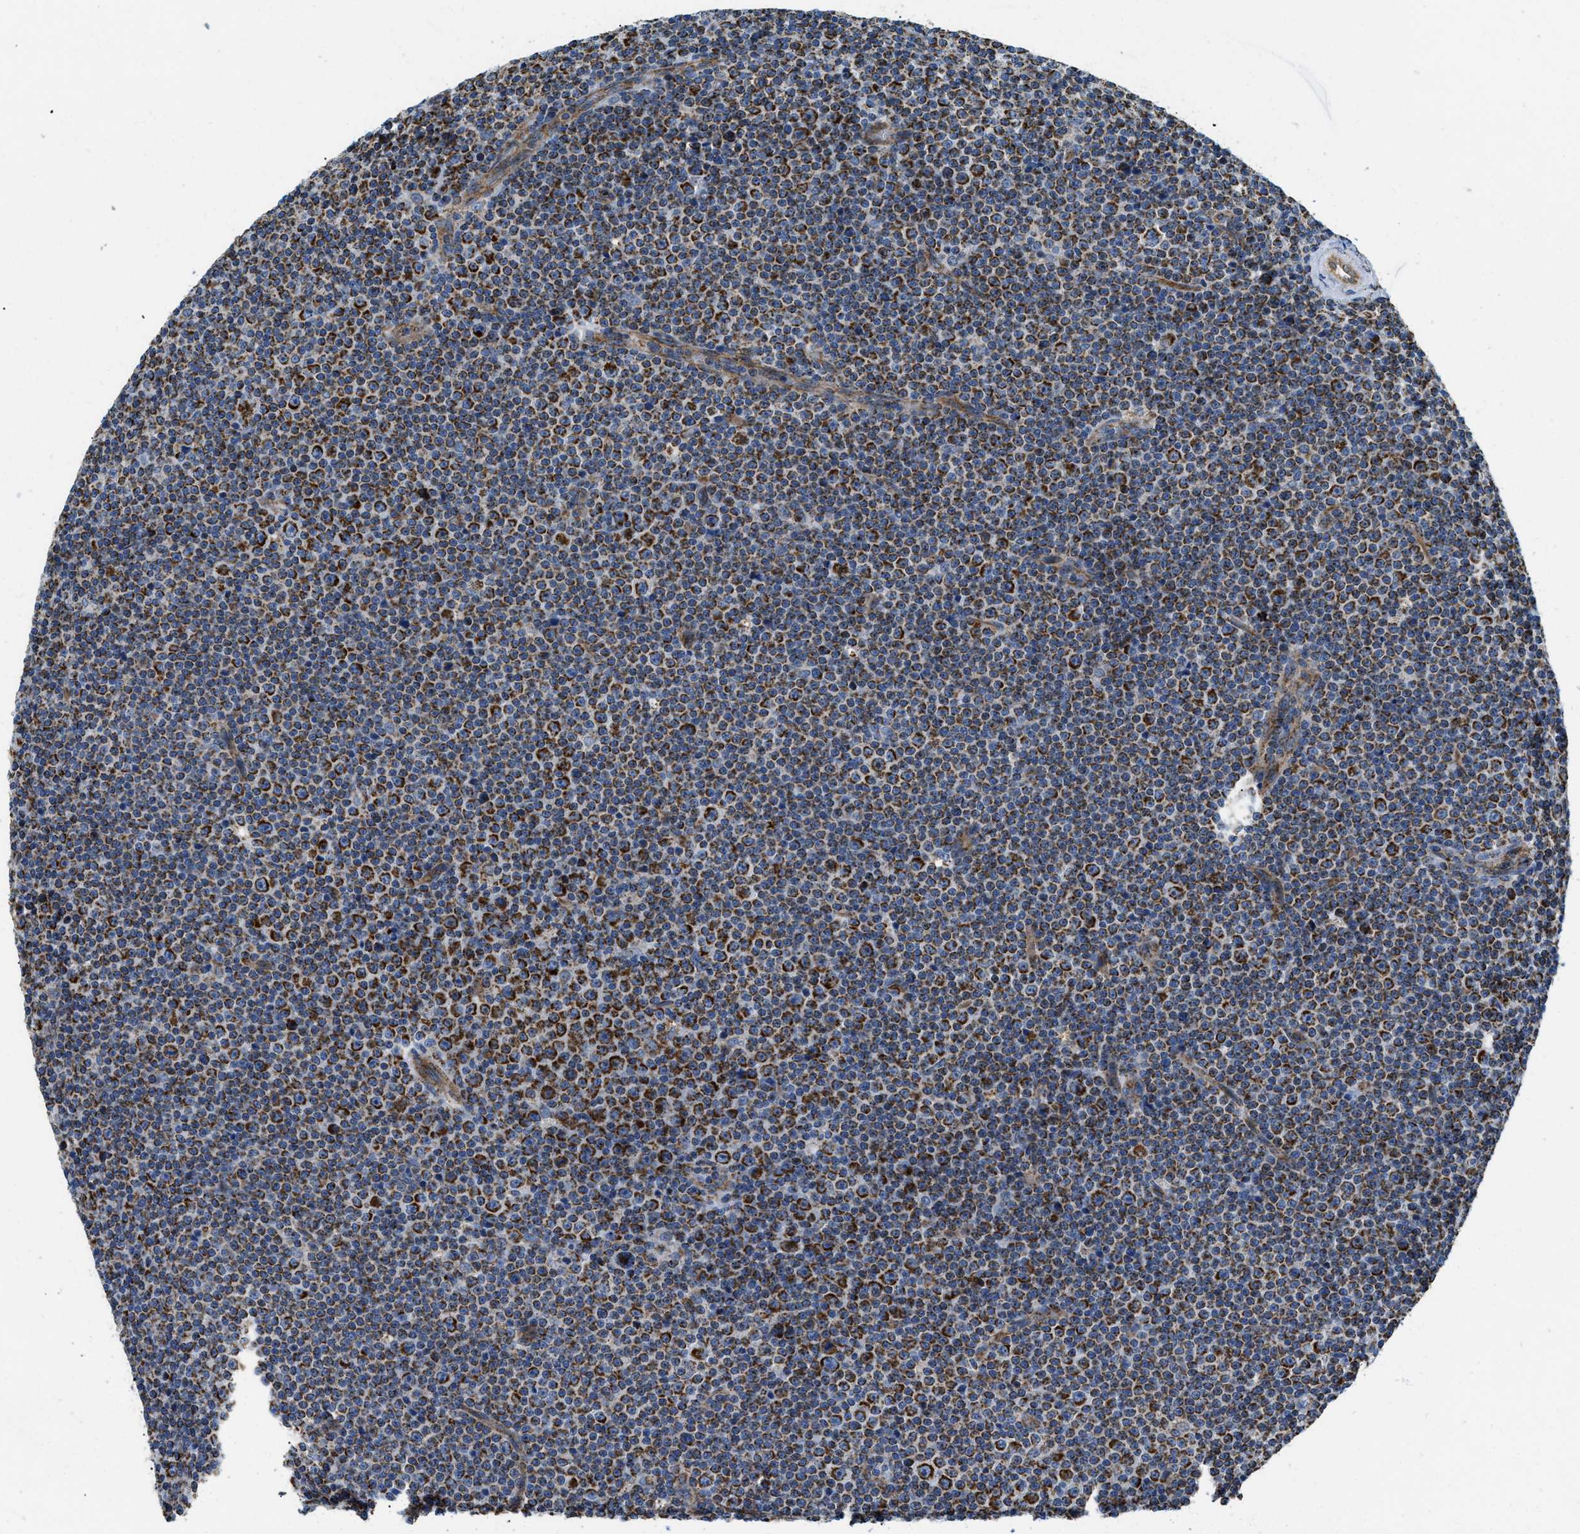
{"staining": {"intensity": "strong", "quantity": ">75%", "location": "cytoplasmic/membranous"}, "tissue": "lymphoma", "cell_type": "Tumor cells", "image_type": "cancer", "snomed": [{"axis": "morphology", "description": "Malignant lymphoma, non-Hodgkin's type, Low grade"}, {"axis": "topography", "description": "Lymph node"}], "caption": "The histopathology image shows staining of lymphoma, revealing strong cytoplasmic/membranous protein staining (brown color) within tumor cells. Immunohistochemistry stains the protein in brown and the nuclei are stained blue.", "gene": "STK33", "patient": {"sex": "female", "age": 67}}